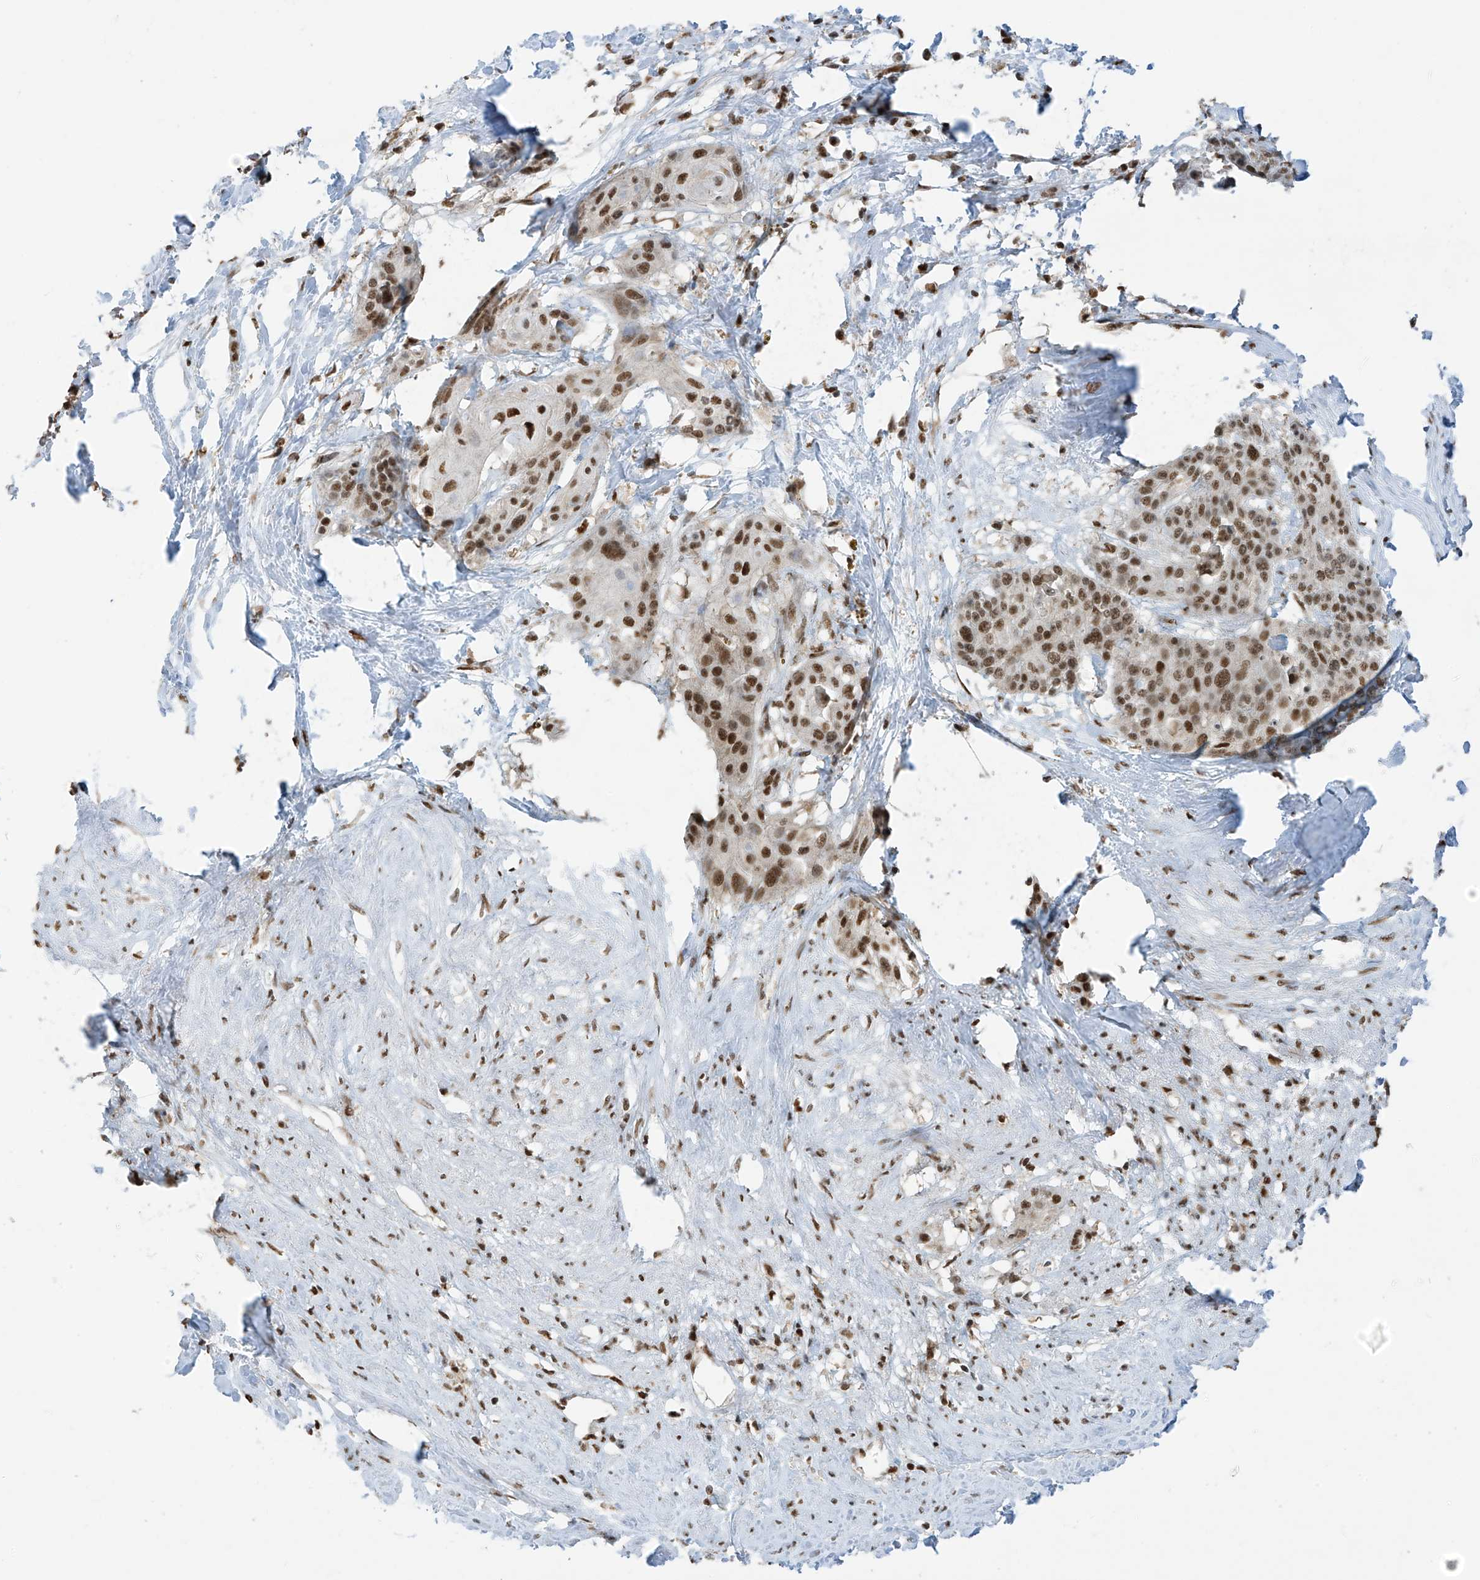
{"staining": {"intensity": "moderate", "quantity": ">75%", "location": "nuclear"}, "tissue": "cervical cancer", "cell_type": "Tumor cells", "image_type": "cancer", "snomed": [{"axis": "morphology", "description": "Squamous cell carcinoma, NOS"}, {"axis": "topography", "description": "Cervix"}], "caption": "Human cervical cancer stained with a brown dye shows moderate nuclear positive staining in approximately >75% of tumor cells.", "gene": "KPNB1", "patient": {"sex": "female", "age": 57}}